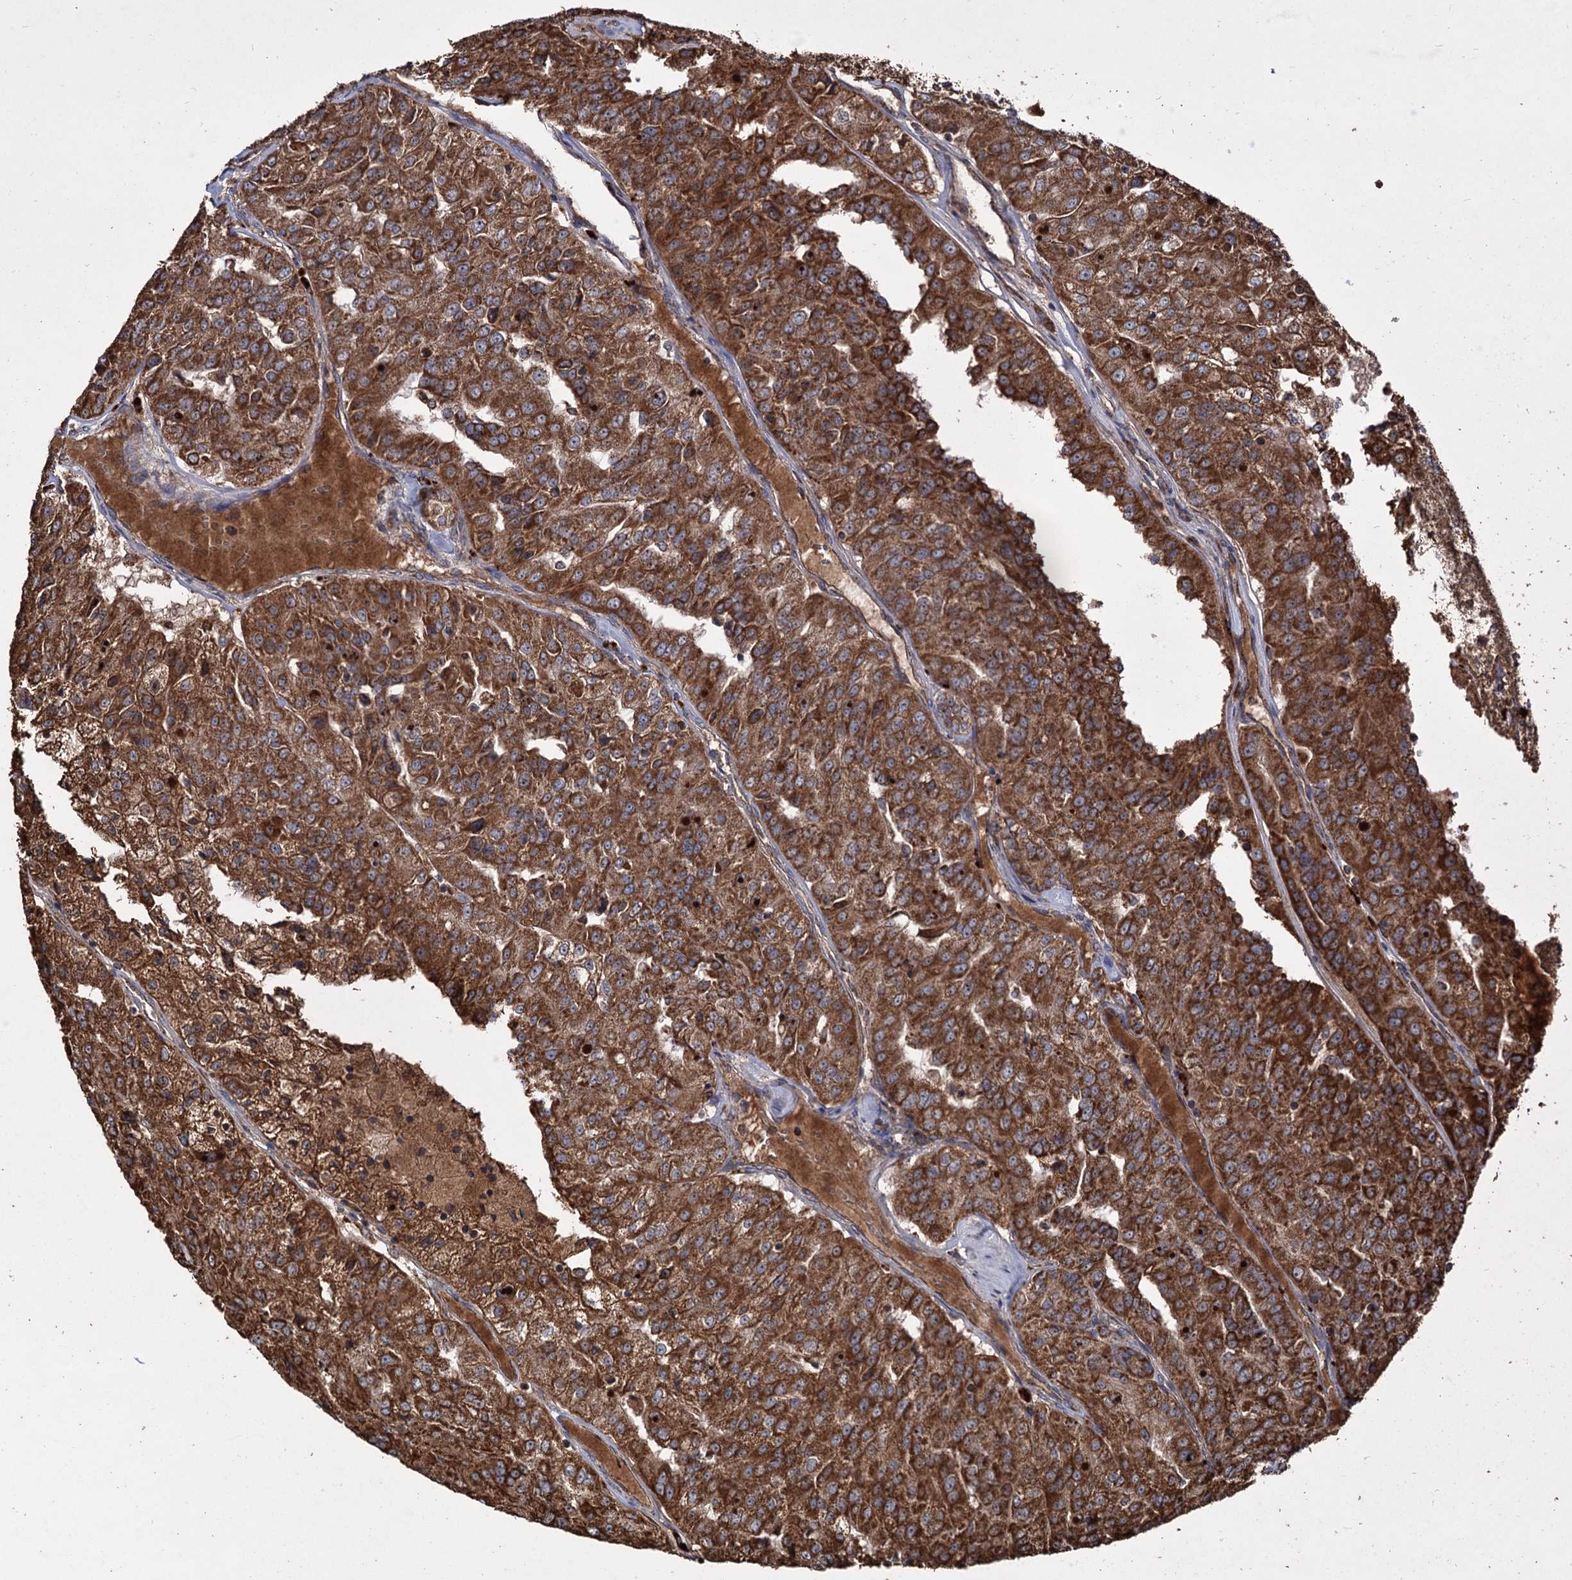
{"staining": {"intensity": "moderate", "quantity": ">75%", "location": "cytoplasmic/membranous"}, "tissue": "renal cancer", "cell_type": "Tumor cells", "image_type": "cancer", "snomed": [{"axis": "morphology", "description": "Adenocarcinoma, NOS"}, {"axis": "topography", "description": "Kidney"}], "caption": "Immunohistochemical staining of human renal cancer (adenocarcinoma) exhibits medium levels of moderate cytoplasmic/membranous positivity in approximately >75% of tumor cells.", "gene": "IPO4", "patient": {"sex": "female", "age": 63}}